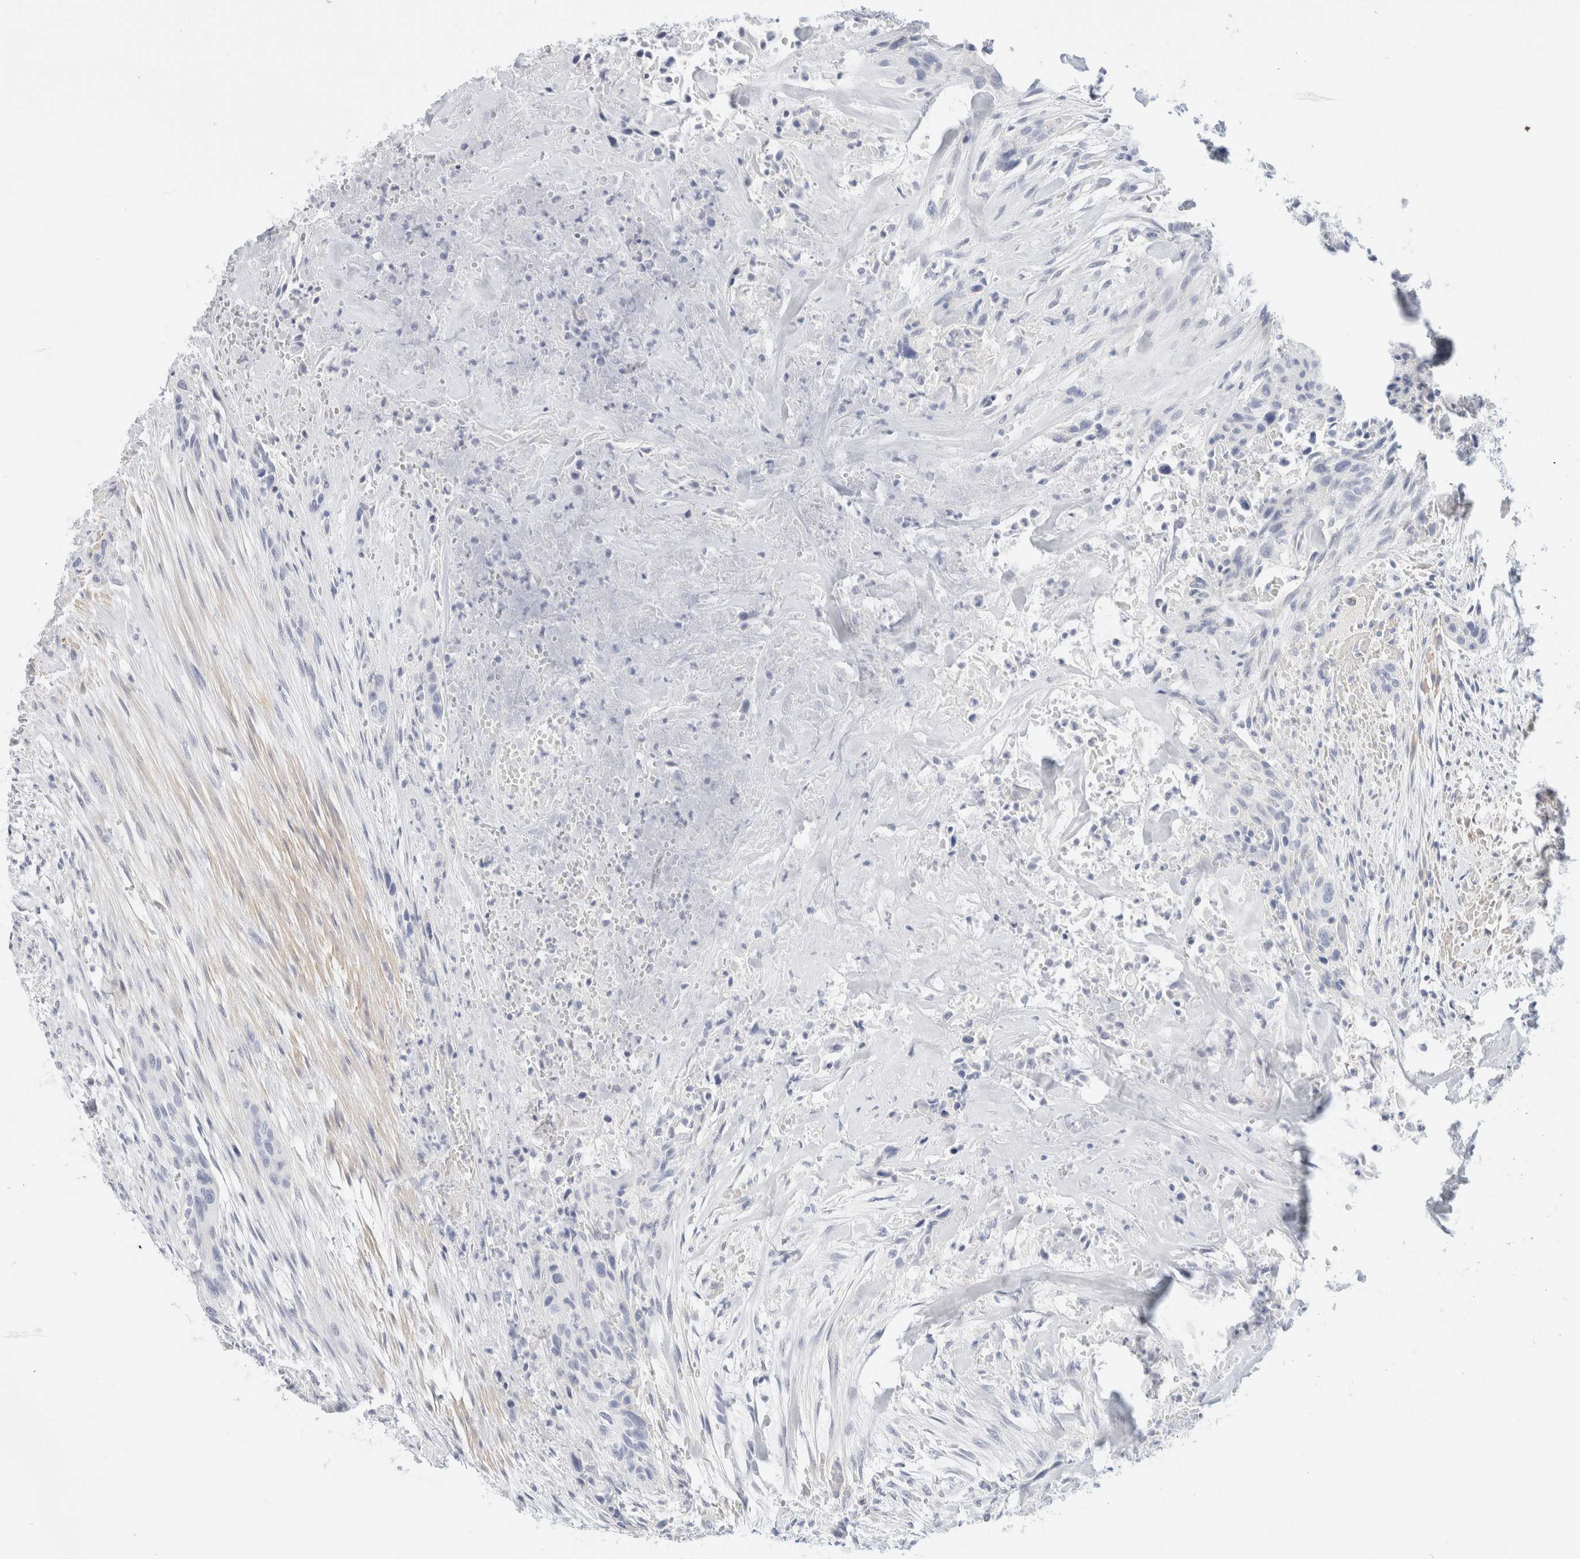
{"staining": {"intensity": "negative", "quantity": "none", "location": "none"}, "tissue": "urothelial cancer", "cell_type": "Tumor cells", "image_type": "cancer", "snomed": [{"axis": "morphology", "description": "Urothelial carcinoma, High grade"}, {"axis": "topography", "description": "Urinary bladder"}], "caption": "High power microscopy image of an immunohistochemistry photomicrograph of high-grade urothelial carcinoma, revealing no significant staining in tumor cells. The staining was performed using DAB (3,3'-diaminobenzidine) to visualize the protein expression in brown, while the nuclei were stained in blue with hematoxylin (Magnification: 20x).", "gene": "DPYS", "patient": {"sex": "male", "age": 35}}